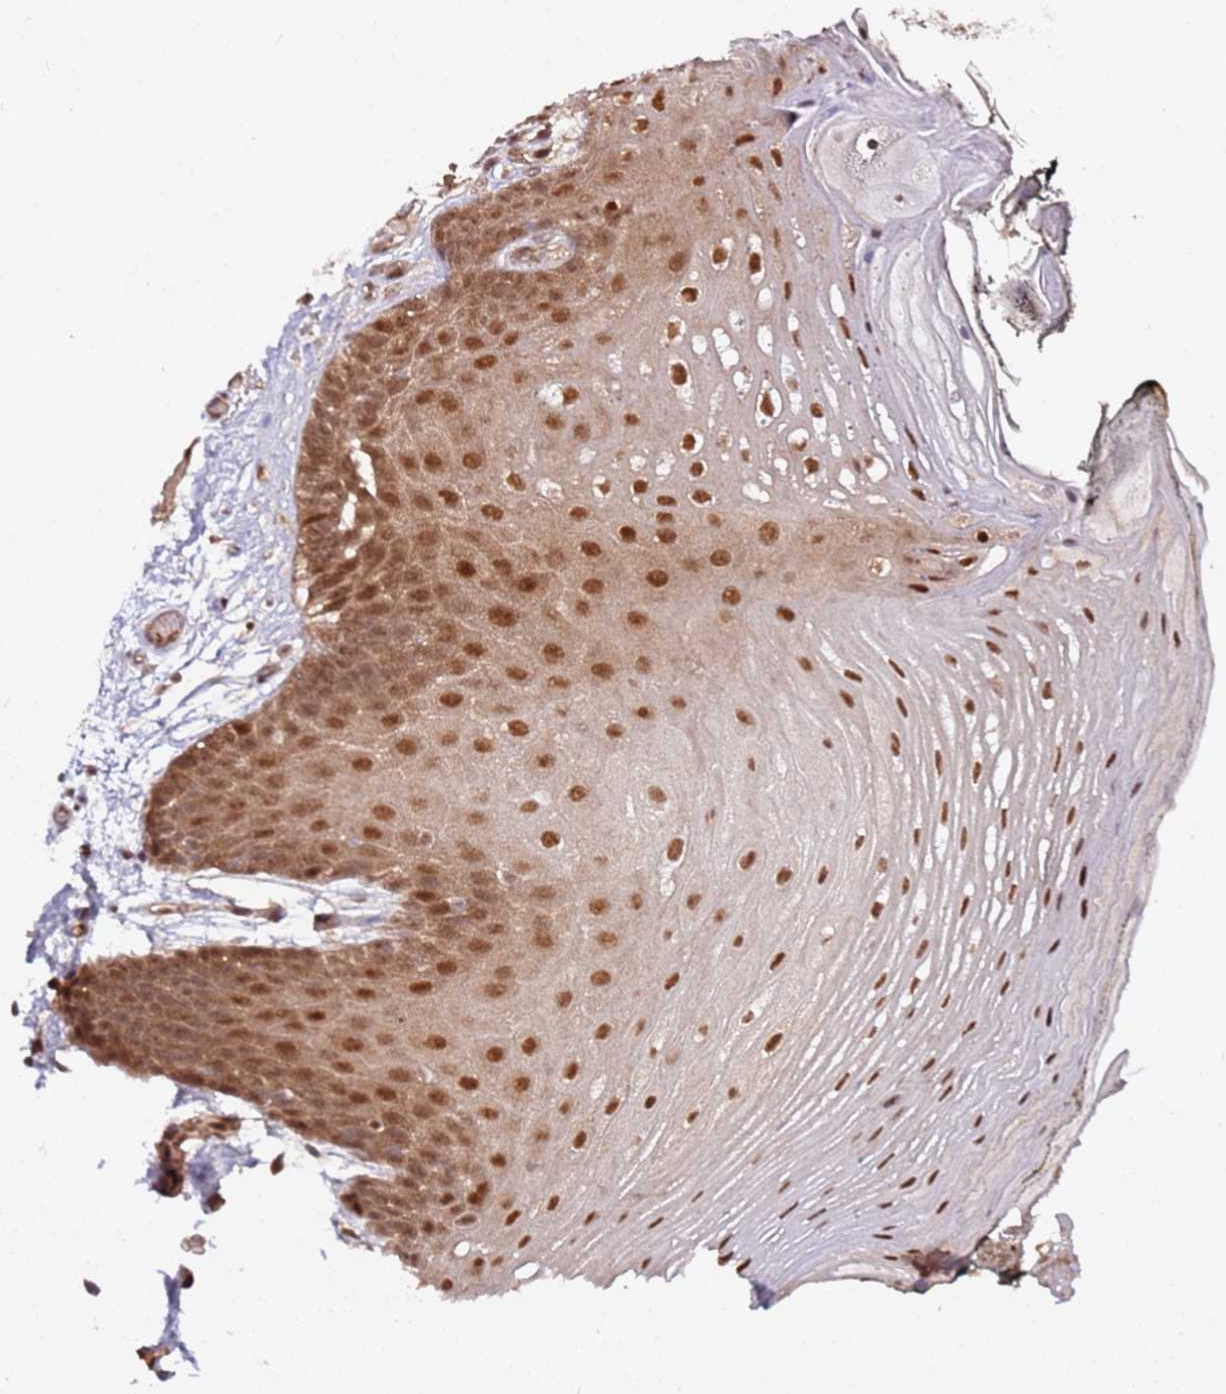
{"staining": {"intensity": "strong", "quantity": "25%-75%", "location": "nuclear"}, "tissue": "oral mucosa", "cell_type": "Squamous epithelial cells", "image_type": "normal", "snomed": [{"axis": "morphology", "description": "Normal tissue, NOS"}, {"axis": "morphology", "description": "Squamous cell carcinoma, NOS"}, {"axis": "topography", "description": "Oral tissue"}, {"axis": "topography", "description": "Head-Neck"}], "caption": "Brown immunohistochemical staining in unremarkable human oral mucosa shows strong nuclear staining in about 25%-75% of squamous epithelial cells.", "gene": "RGS18", "patient": {"sex": "female", "age": 81}}